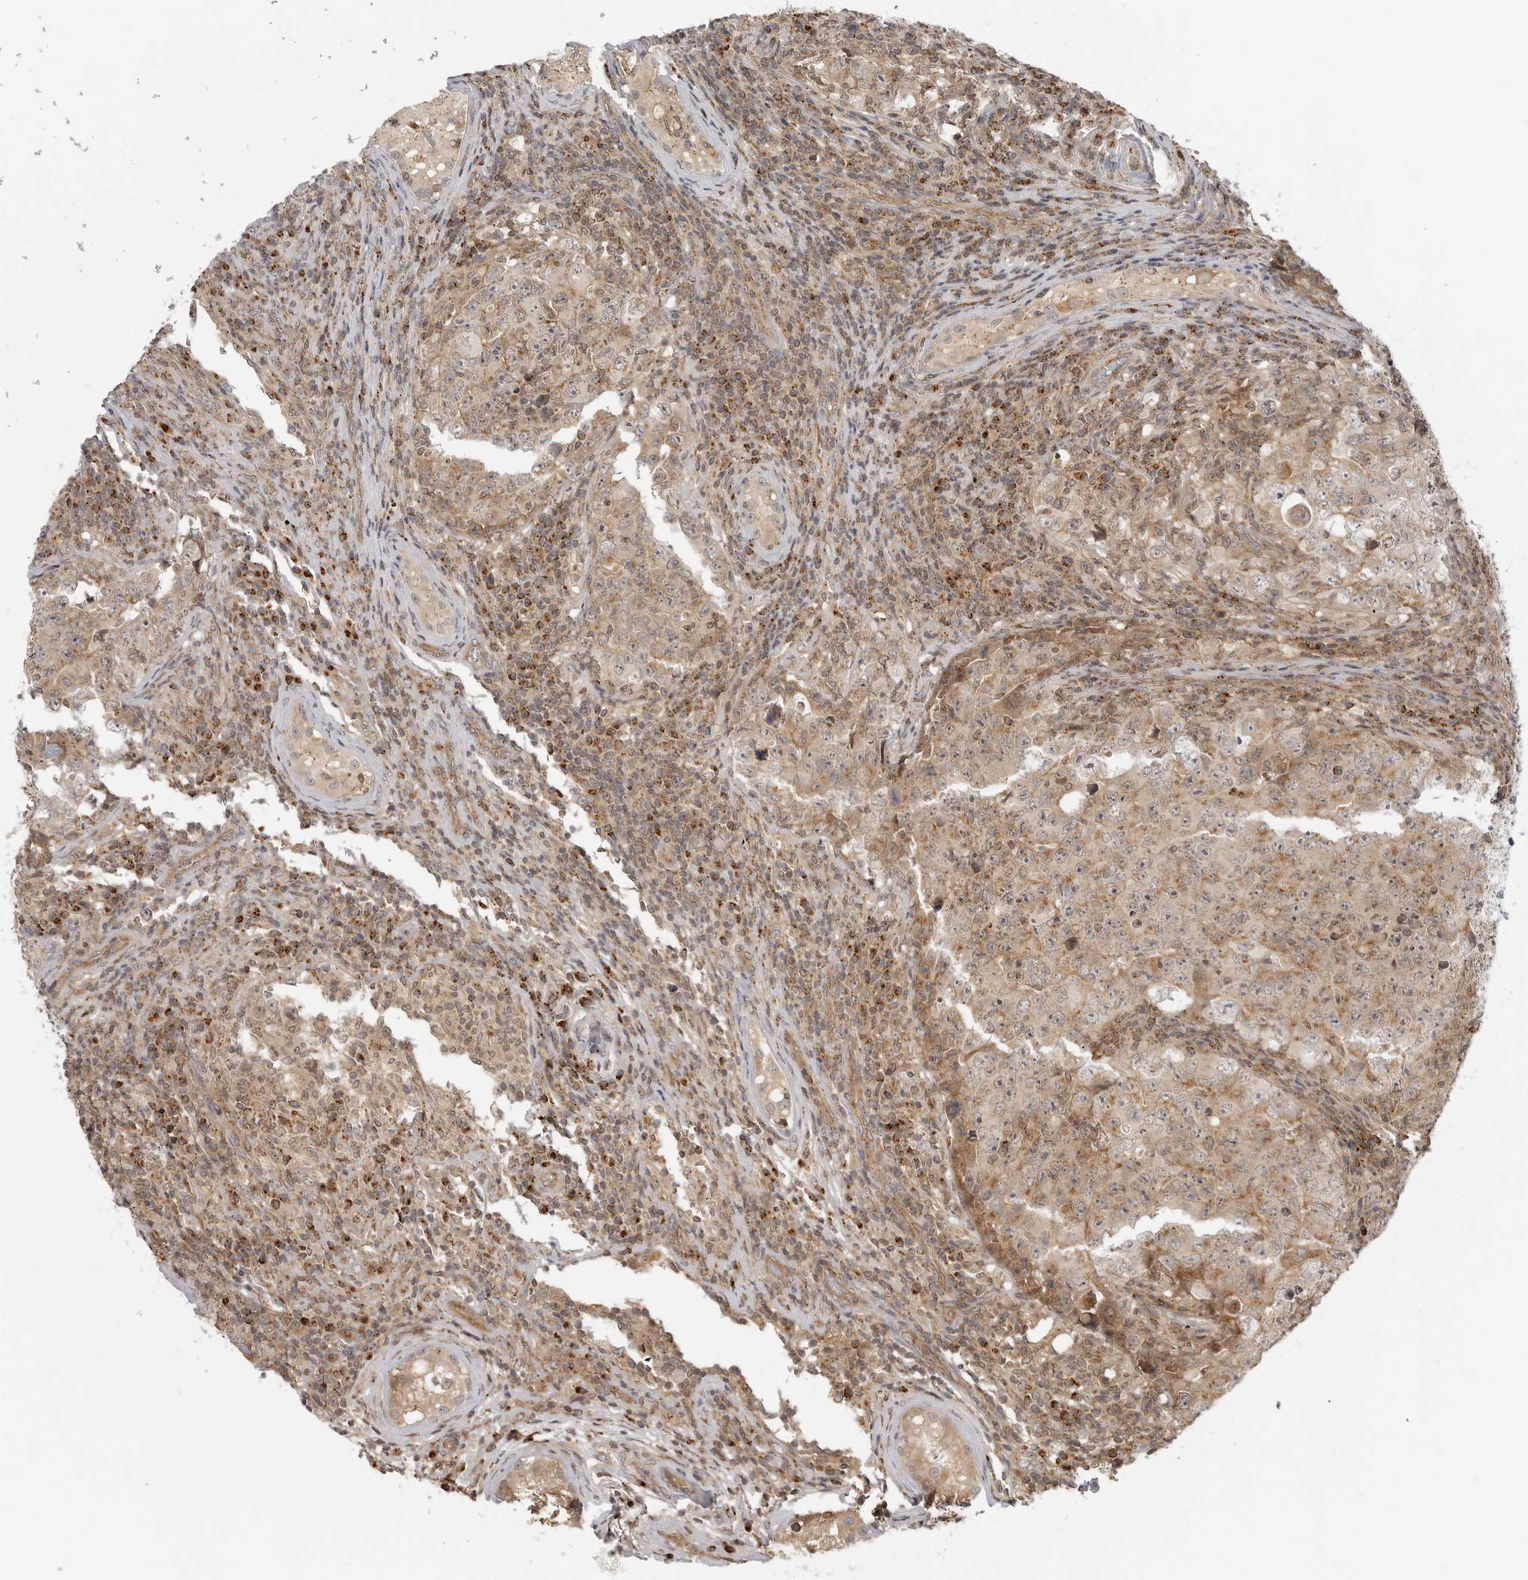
{"staining": {"intensity": "moderate", "quantity": ">75%", "location": "cytoplasmic/membranous"}, "tissue": "testis cancer", "cell_type": "Tumor cells", "image_type": "cancer", "snomed": [{"axis": "morphology", "description": "Carcinoma, Embryonal, NOS"}, {"axis": "topography", "description": "Testis"}], "caption": "Protein positivity by immunohistochemistry shows moderate cytoplasmic/membranous expression in about >75% of tumor cells in testis cancer (embryonal carcinoma). (Brightfield microscopy of DAB IHC at high magnification).", "gene": "COPA", "patient": {"sex": "male", "age": 26}}